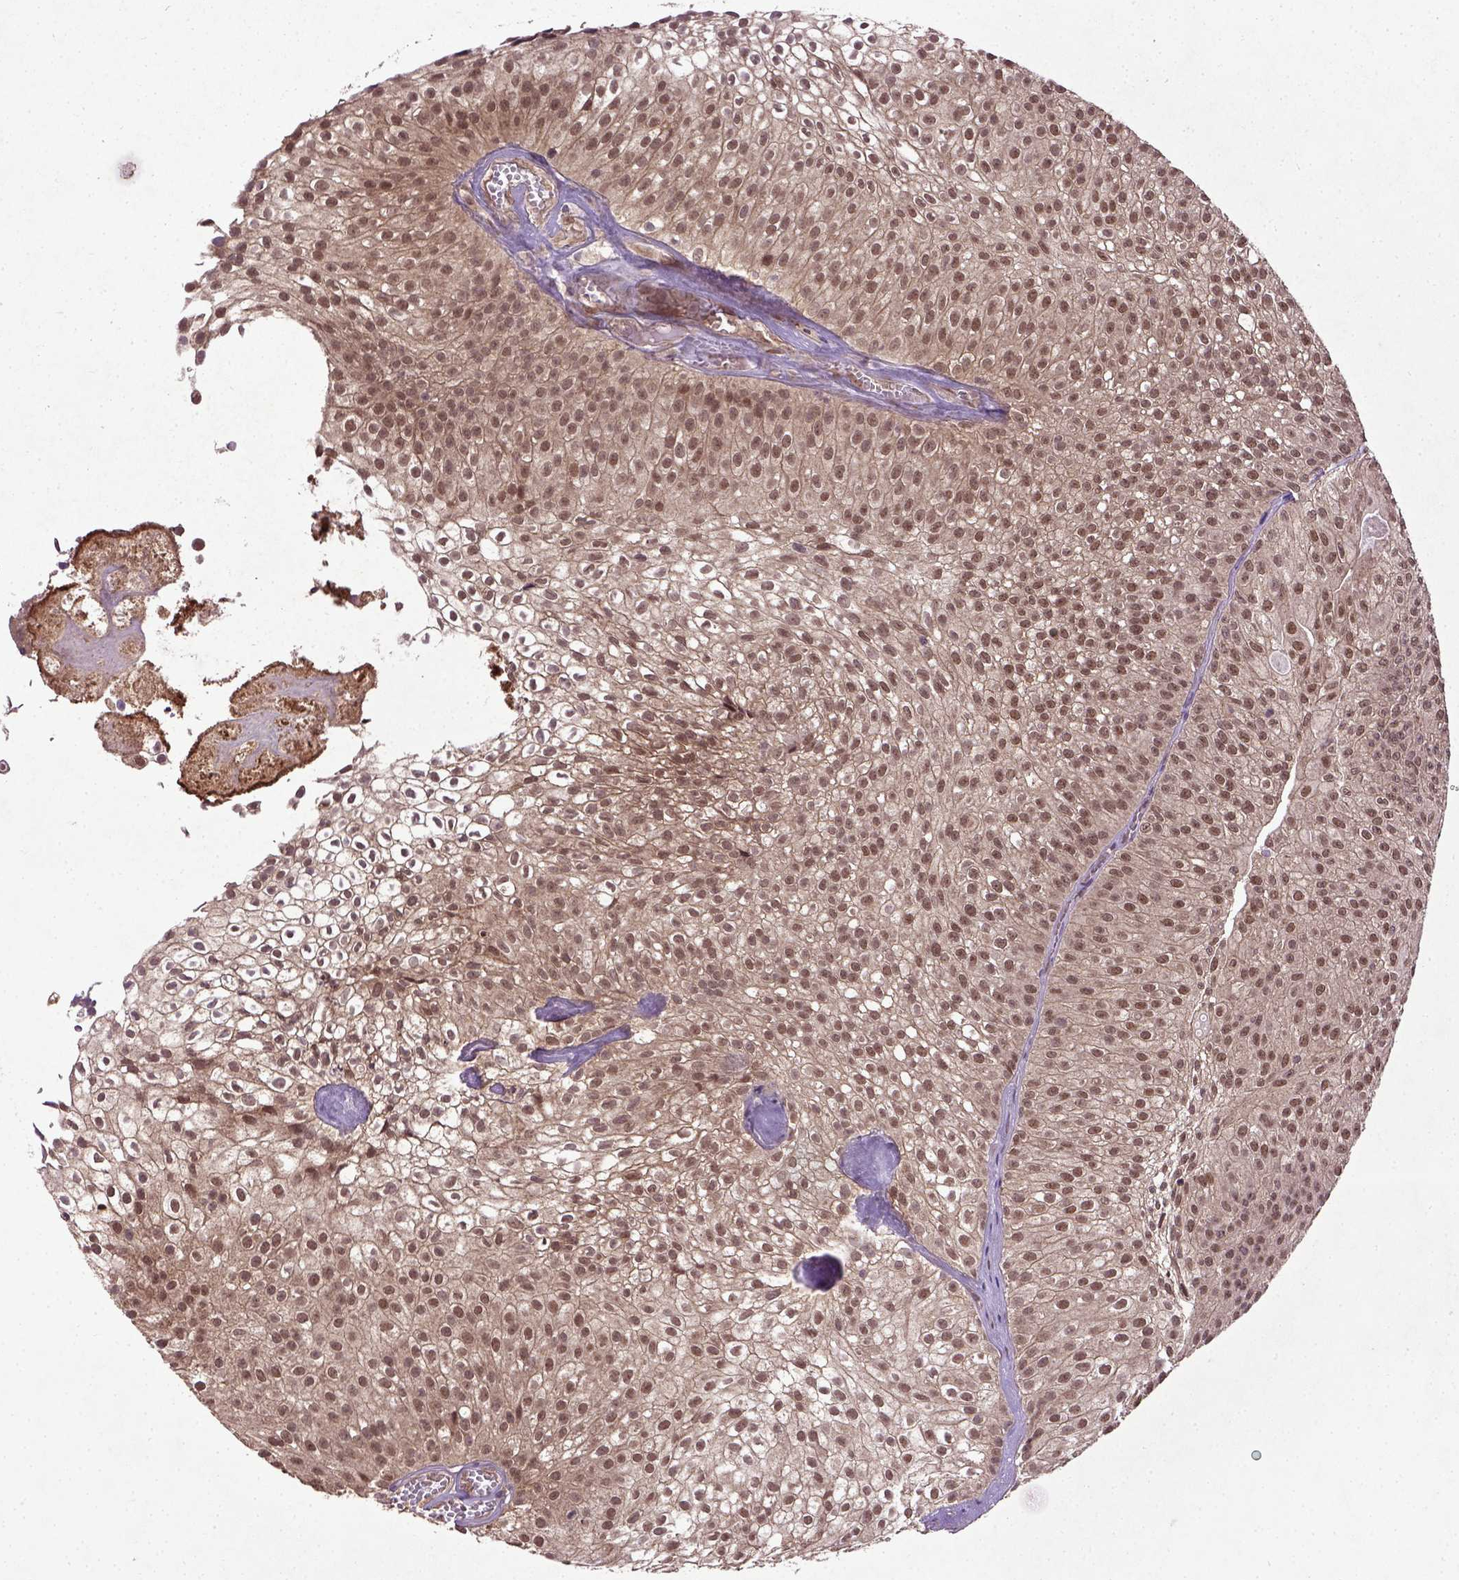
{"staining": {"intensity": "moderate", "quantity": ">75%", "location": "cytoplasmic/membranous,nuclear"}, "tissue": "urothelial cancer", "cell_type": "Tumor cells", "image_type": "cancer", "snomed": [{"axis": "morphology", "description": "Urothelial carcinoma, Low grade"}, {"axis": "topography", "description": "Urinary bladder"}], "caption": "High-power microscopy captured an immunohistochemistry photomicrograph of urothelial carcinoma (low-grade), revealing moderate cytoplasmic/membranous and nuclear positivity in about >75% of tumor cells. (DAB (3,3'-diaminobenzidine) IHC, brown staining for protein, blue staining for nuclei).", "gene": "UBA3", "patient": {"sex": "male", "age": 70}}